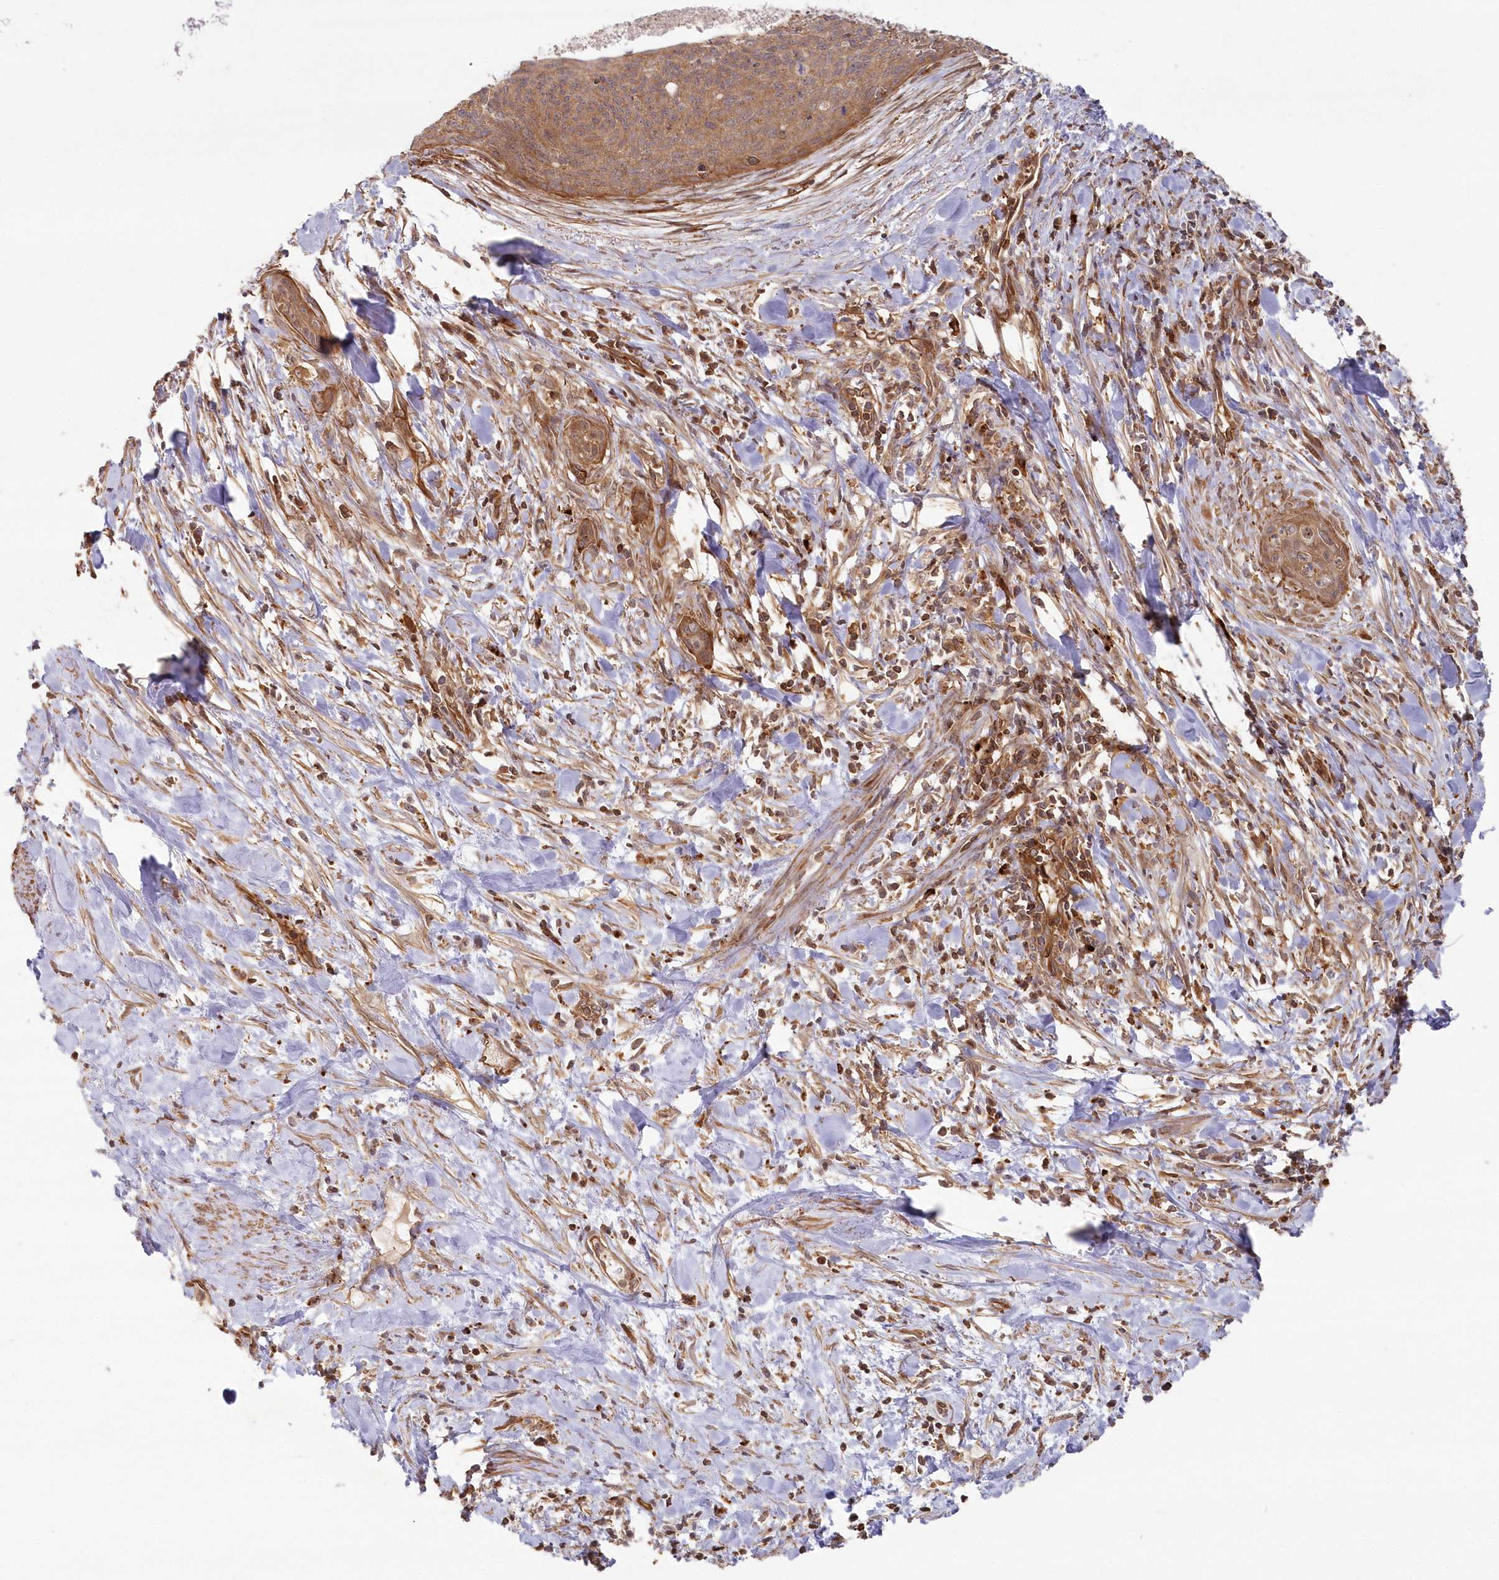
{"staining": {"intensity": "moderate", "quantity": ">75%", "location": "cytoplasmic/membranous"}, "tissue": "cervical cancer", "cell_type": "Tumor cells", "image_type": "cancer", "snomed": [{"axis": "morphology", "description": "Squamous cell carcinoma, NOS"}, {"axis": "topography", "description": "Cervix"}], "caption": "A high-resolution photomicrograph shows IHC staining of cervical cancer (squamous cell carcinoma), which demonstrates moderate cytoplasmic/membranous staining in about >75% of tumor cells. (DAB (3,3'-diaminobenzidine) = brown stain, brightfield microscopy at high magnification).", "gene": "RGCC", "patient": {"sex": "female", "age": 55}}